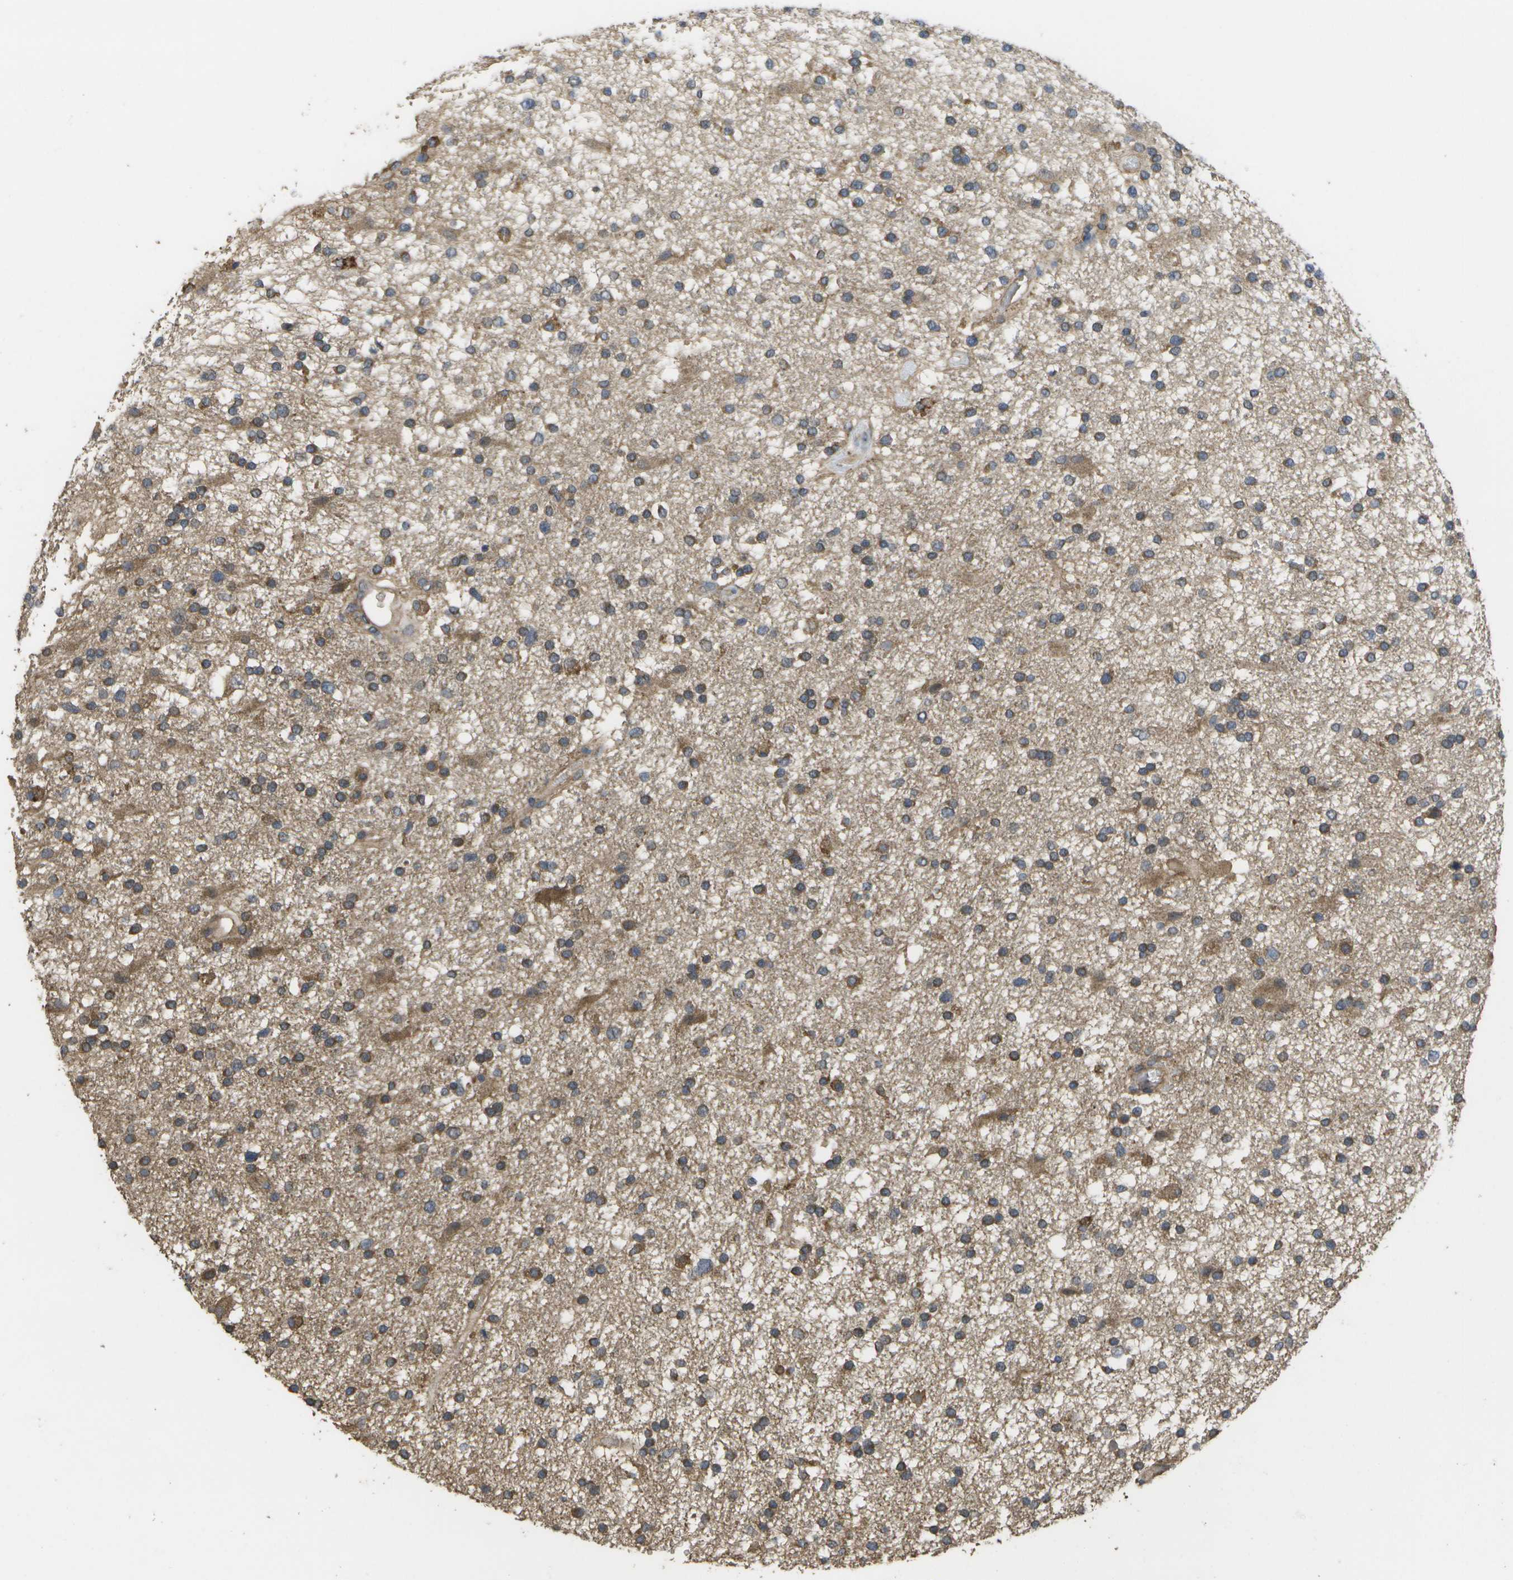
{"staining": {"intensity": "moderate", "quantity": "25%-75%", "location": "cytoplasmic/membranous"}, "tissue": "glioma", "cell_type": "Tumor cells", "image_type": "cancer", "snomed": [{"axis": "morphology", "description": "Glioma, malignant, High grade"}, {"axis": "topography", "description": "Brain"}], "caption": "Immunohistochemistry (DAB) staining of high-grade glioma (malignant) demonstrates moderate cytoplasmic/membranous protein expression in about 25%-75% of tumor cells.", "gene": "SACS", "patient": {"sex": "male", "age": 33}}